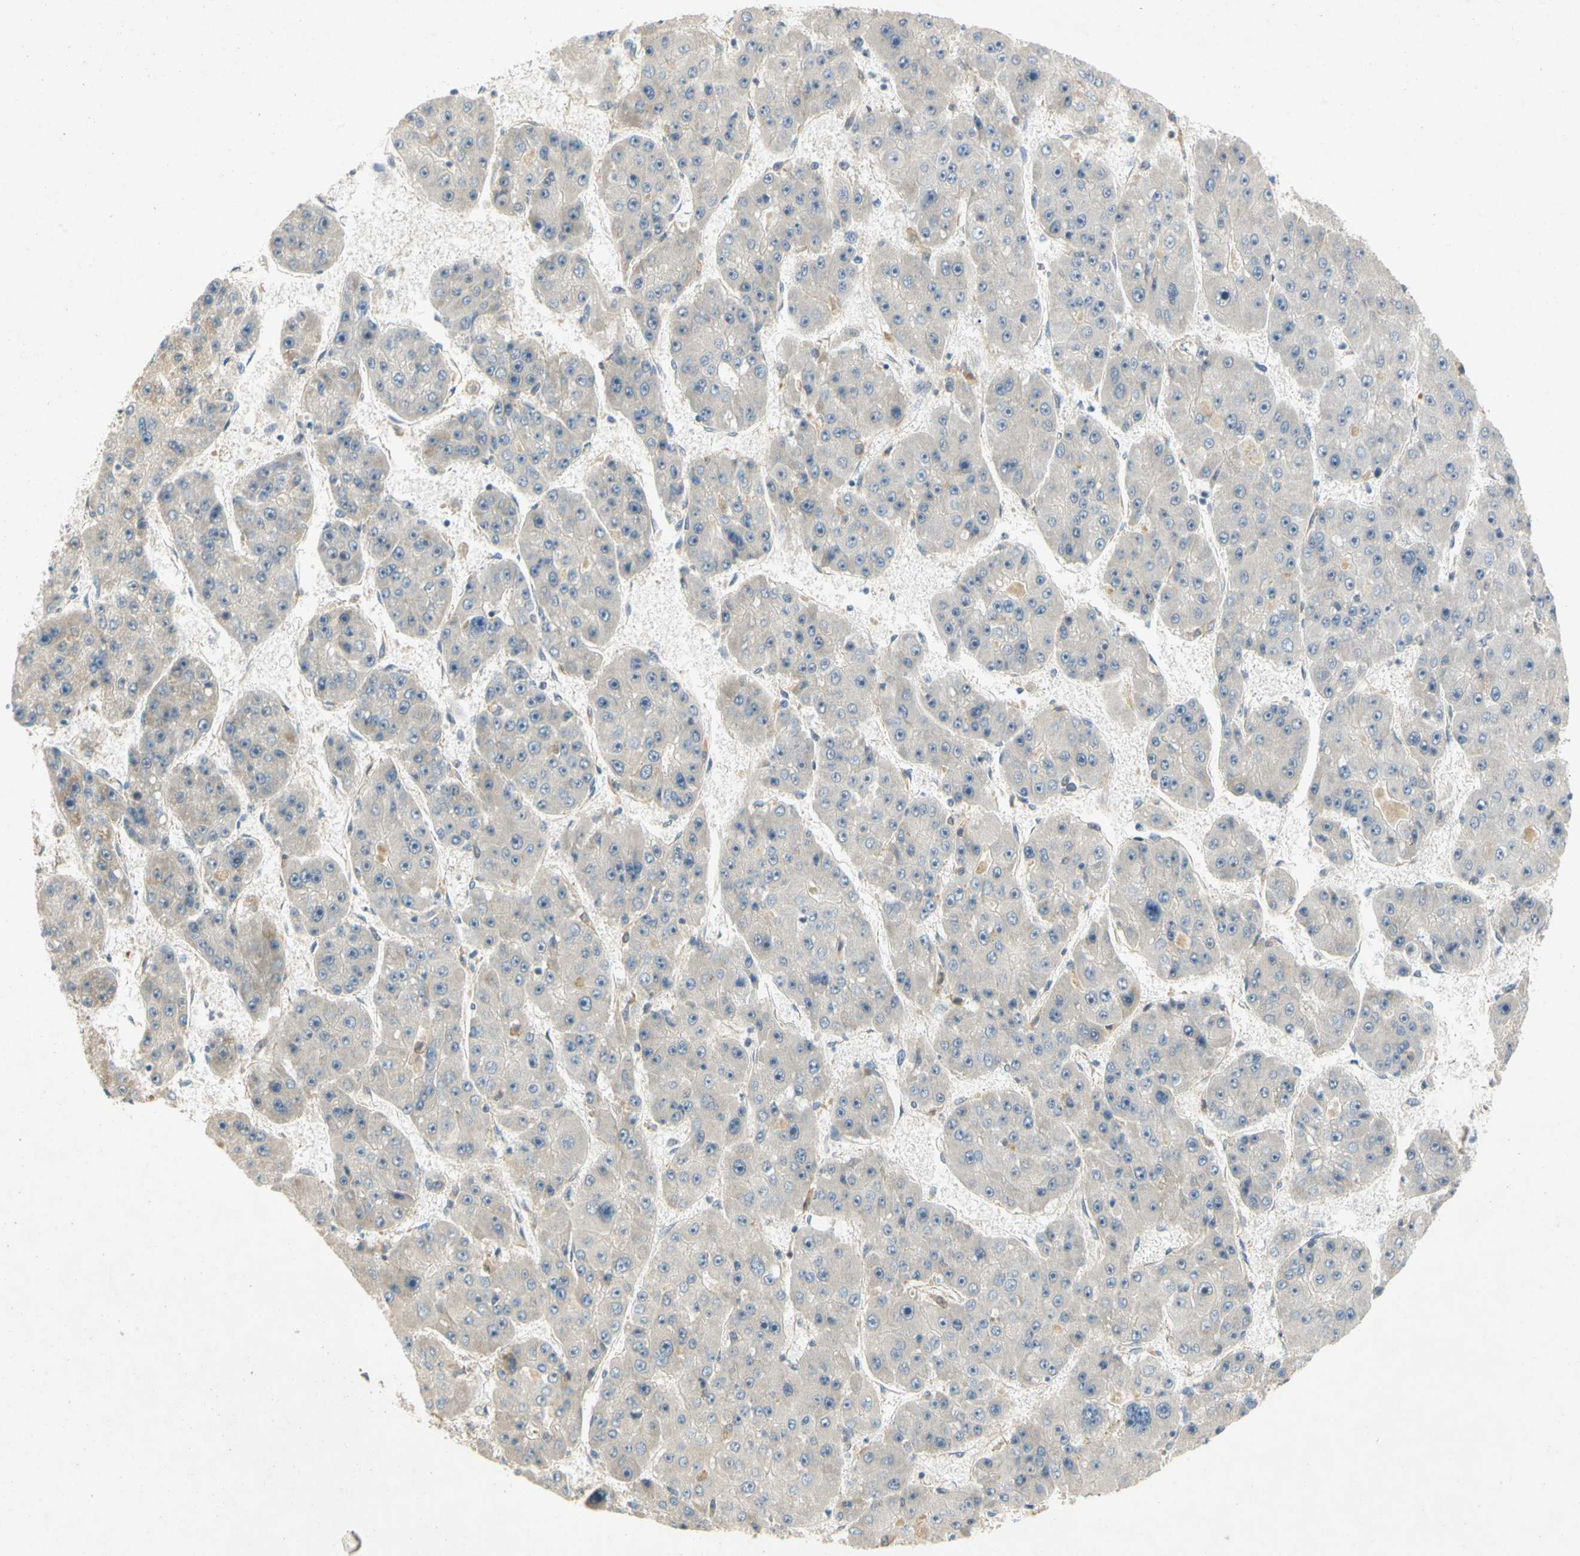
{"staining": {"intensity": "weak", "quantity": "<25%", "location": "cytoplasmic/membranous"}, "tissue": "liver cancer", "cell_type": "Tumor cells", "image_type": "cancer", "snomed": [{"axis": "morphology", "description": "Carcinoma, Hepatocellular, NOS"}, {"axis": "topography", "description": "Liver"}], "caption": "Human liver cancer (hepatocellular carcinoma) stained for a protein using immunohistochemistry shows no staining in tumor cells.", "gene": "GATD1", "patient": {"sex": "female", "age": 61}}